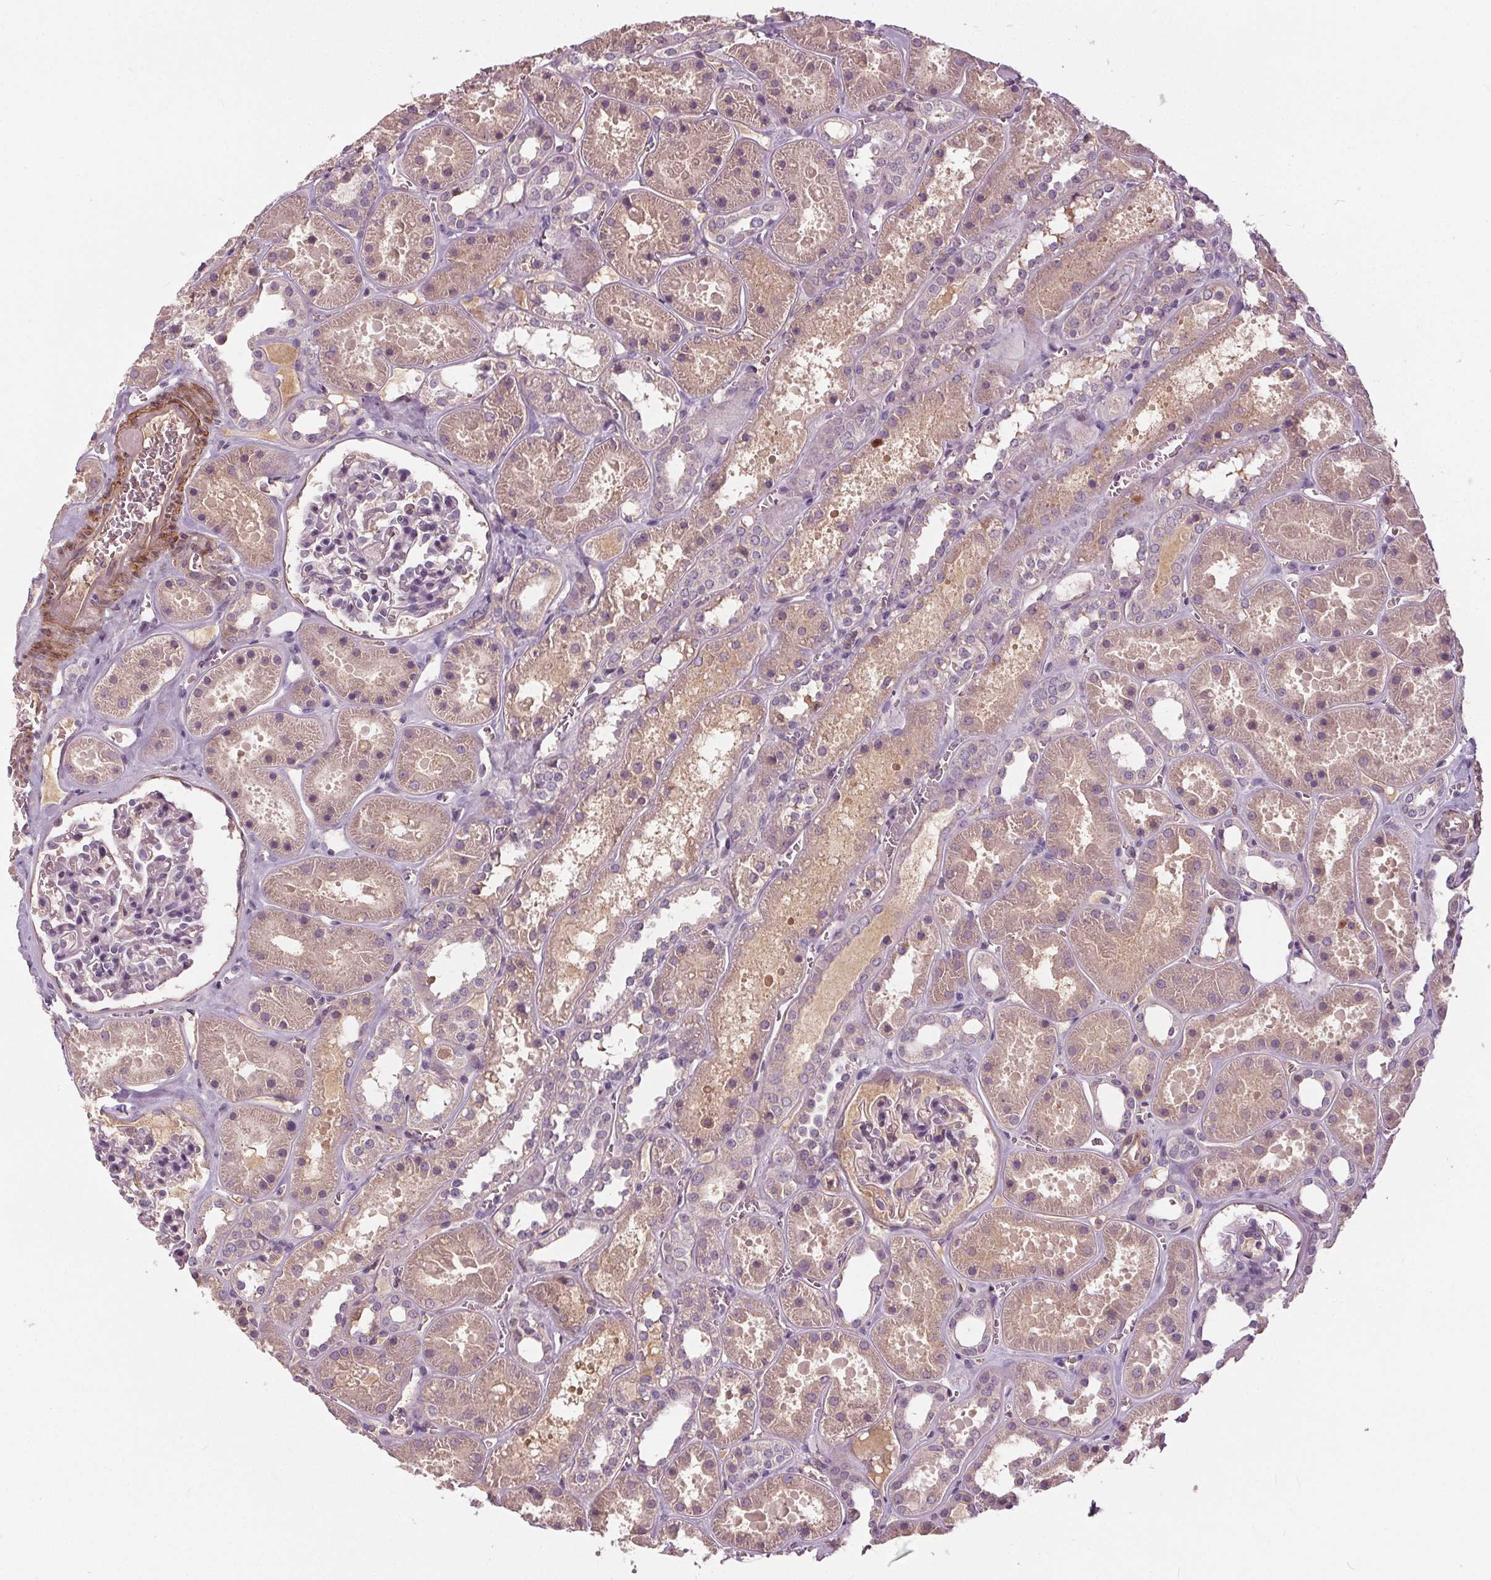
{"staining": {"intensity": "negative", "quantity": "none", "location": "none"}, "tissue": "kidney", "cell_type": "Cells in glomeruli", "image_type": "normal", "snomed": [{"axis": "morphology", "description": "Normal tissue, NOS"}, {"axis": "topography", "description": "Kidney"}], "caption": "High magnification brightfield microscopy of benign kidney stained with DAB (3,3'-diaminobenzidine) (brown) and counterstained with hematoxylin (blue): cells in glomeruli show no significant positivity. (Brightfield microscopy of DAB (3,3'-diaminobenzidine) immunohistochemistry (IHC) at high magnification).", "gene": "PDGFD", "patient": {"sex": "female", "age": 41}}